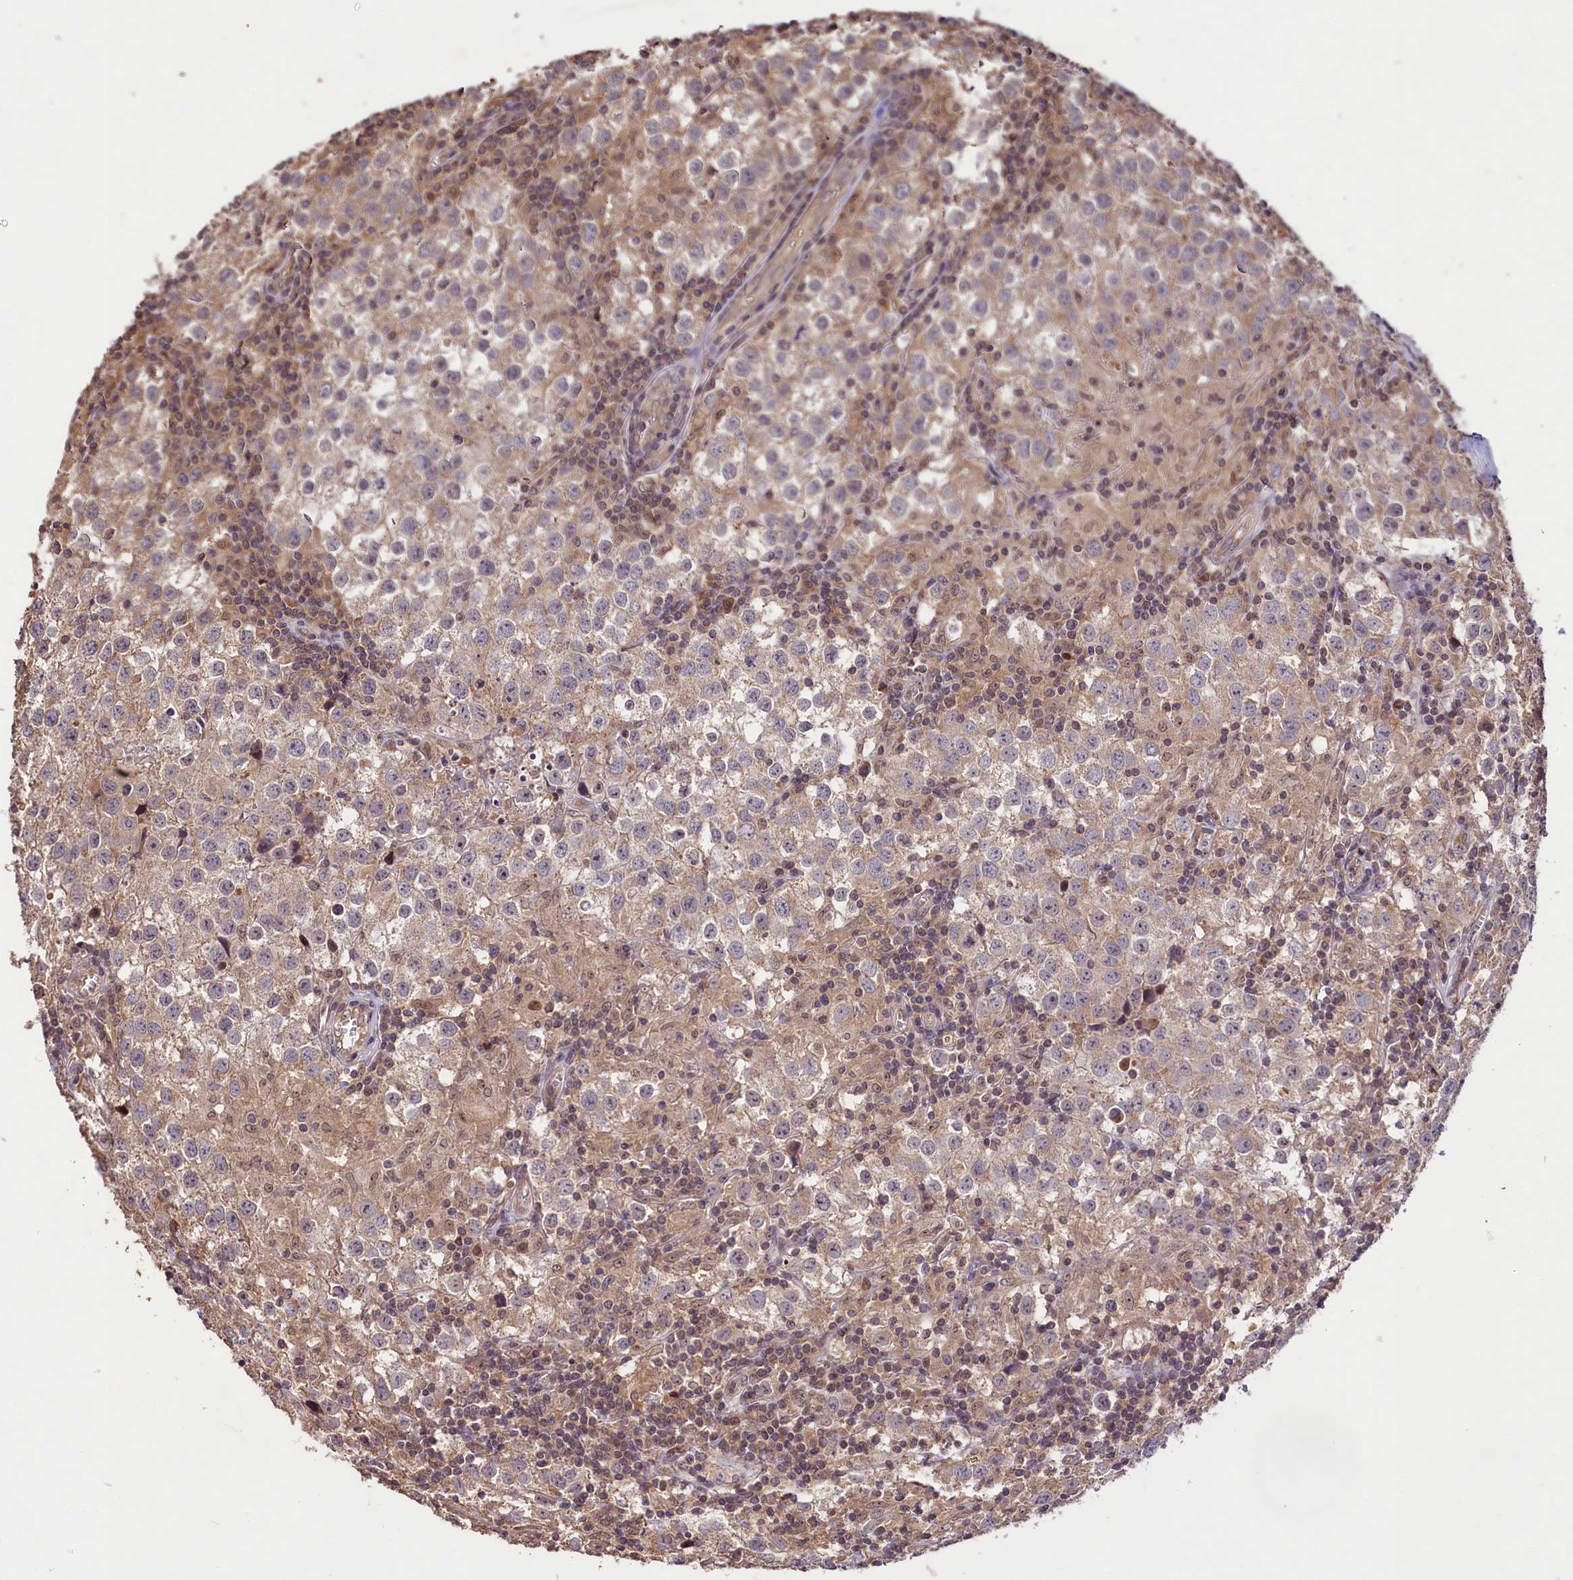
{"staining": {"intensity": "weak", "quantity": ">75%", "location": "cytoplasmic/membranous"}, "tissue": "testis cancer", "cell_type": "Tumor cells", "image_type": "cancer", "snomed": [{"axis": "morphology", "description": "Seminoma, NOS"}, {"axis": "morphology", "description": "Carcinoma, Embryonal, NOS"}, {"axis": "topography", "description": "Testis"}], "caption": "Tumor cells display low levels of weak cytoplasmic/membranous expression in about >75% of cells in human testis cancer. Using DAB (3,3'-diaminobenzidine) (brown) and hematoxylin (blue) stains, captured at high magnification using brightfield microscopy.", "gene": "RRP8", "patient": {"sex": "male", "age": 43}}